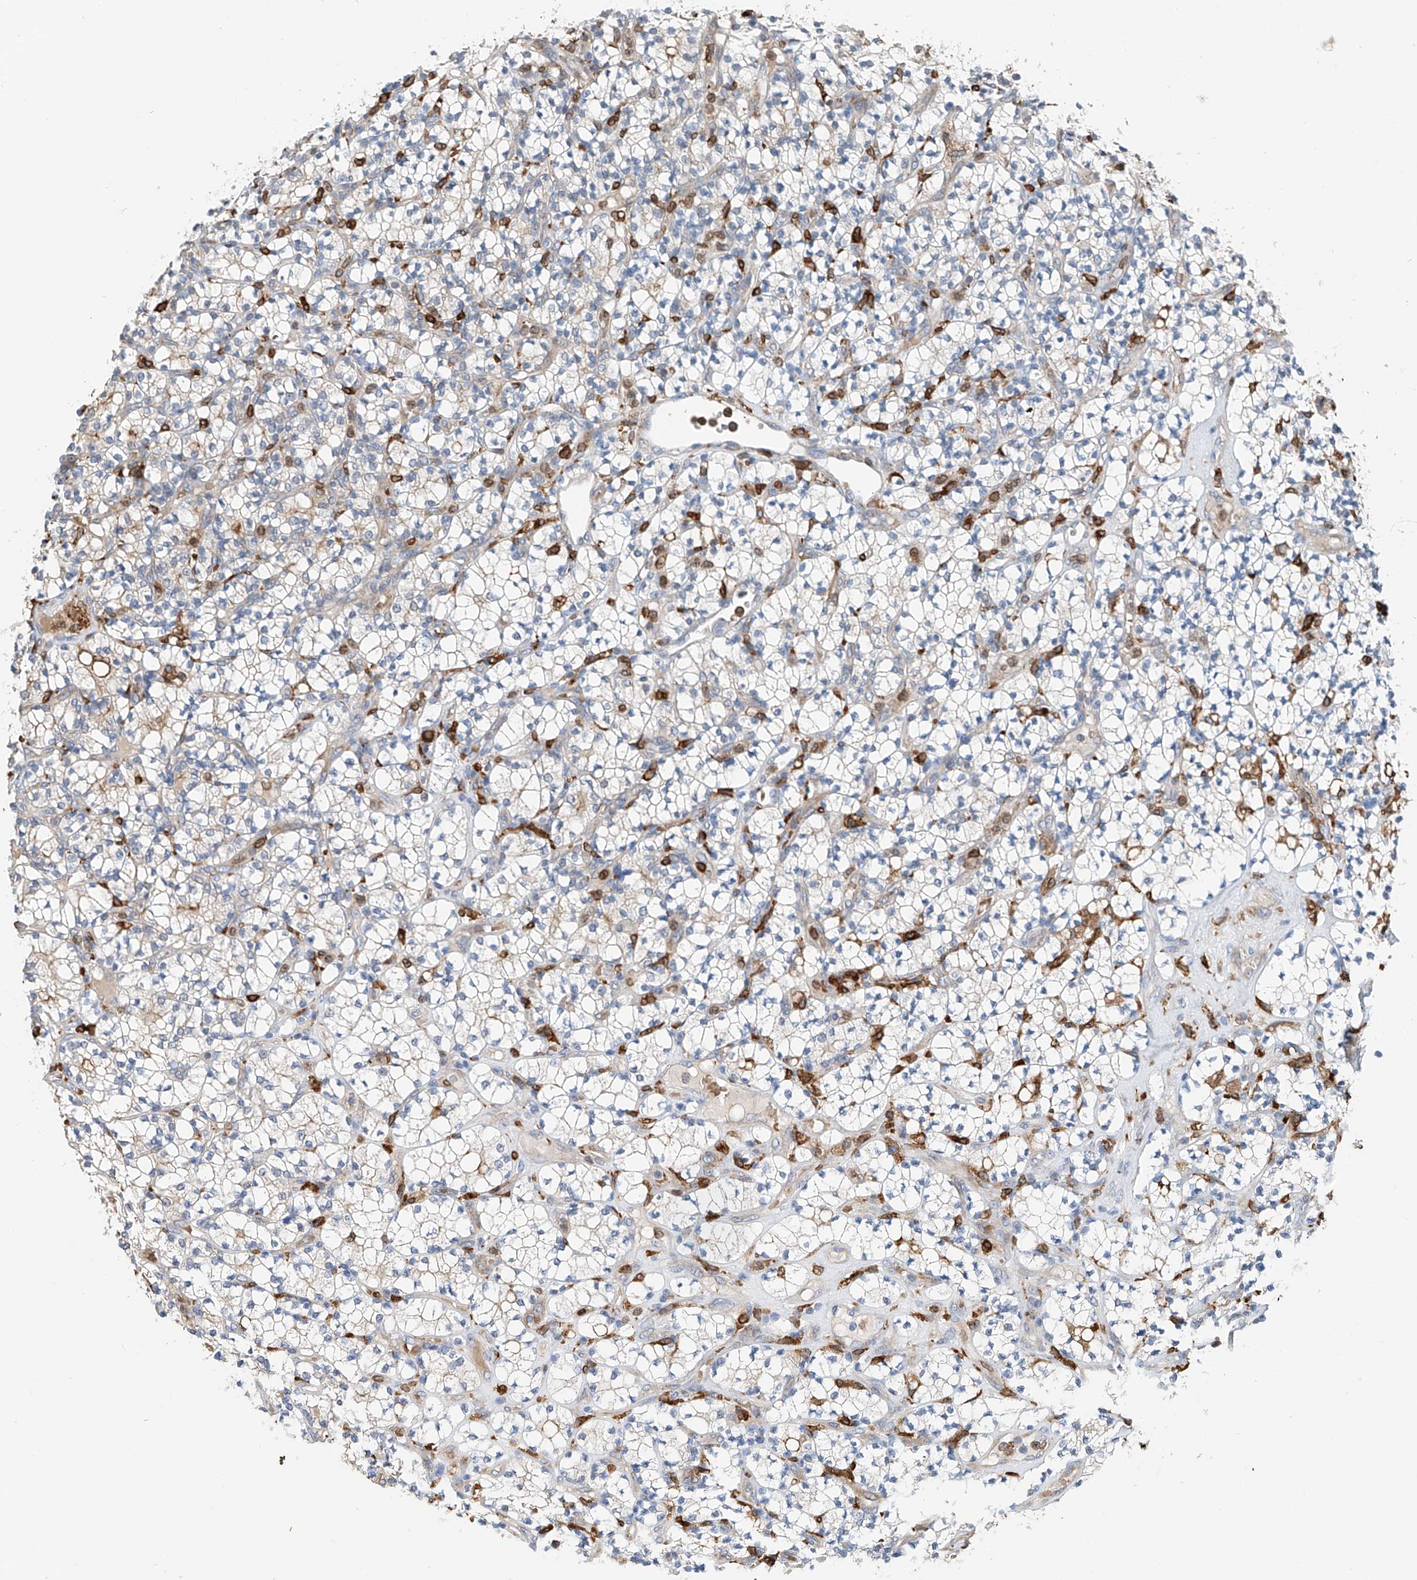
{"staining": {"intensity": "negative", "quantity": "none", "location": "none"}, "tissue": "renal cancer", "cell_type": "Tumor cells", "image_type": "cancer", "snomed": [{"axis": "morphology", "description": "Adenocarcinoma, NOS"}, {"axis": "topography", "description": "Kidney"}], "caption": "High magnification brightfield microscopy of renal cancer stained with DAB (3,3'-diaminobenzidine) (brown) and counterstained with hematoxylin (blue): tumor cells show no significant staining.", "gene": "TBXAS1", "patient": {"sex": "male", "age": 77}}